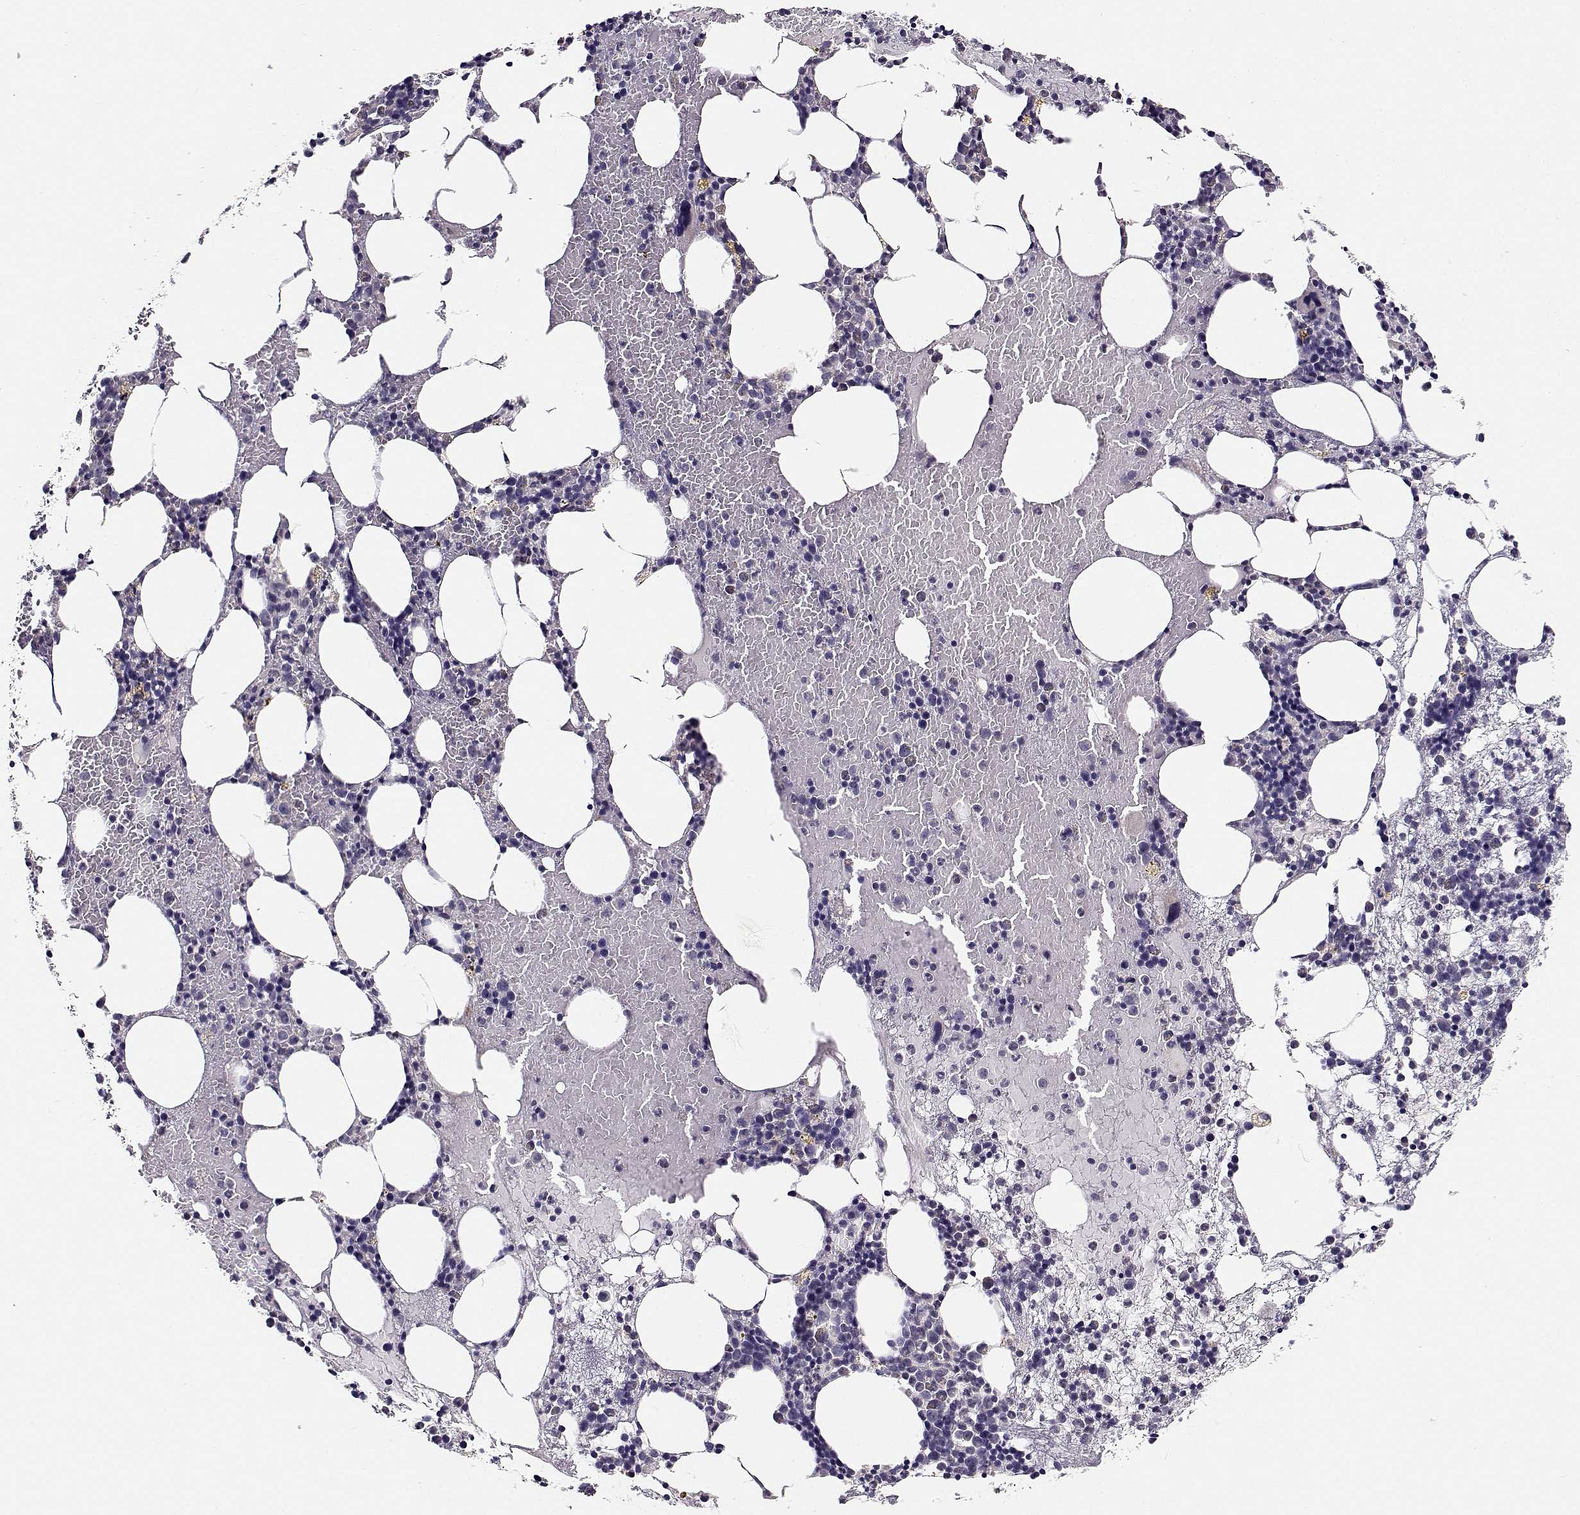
{"staining": {"intensity": "negative", "quantity": "none", "location": "none"}, "tissue": "bone marrow", "cell_type": "Hematopoietic cells", "image_type": "normal", "snomed": [{"axis": "morphology", "description": "Normal tissue, NOS"}, {"axis": "topography", "description": "Bone marrow"}], "caption": "IHC image of normal human bone marrow stained for a protein (brown), which reveals no expression in hematopoietic cells. Nuclei are stained in blue.", "gene": "TMEM145", "patient": {"sex": "male", "age": 54}}